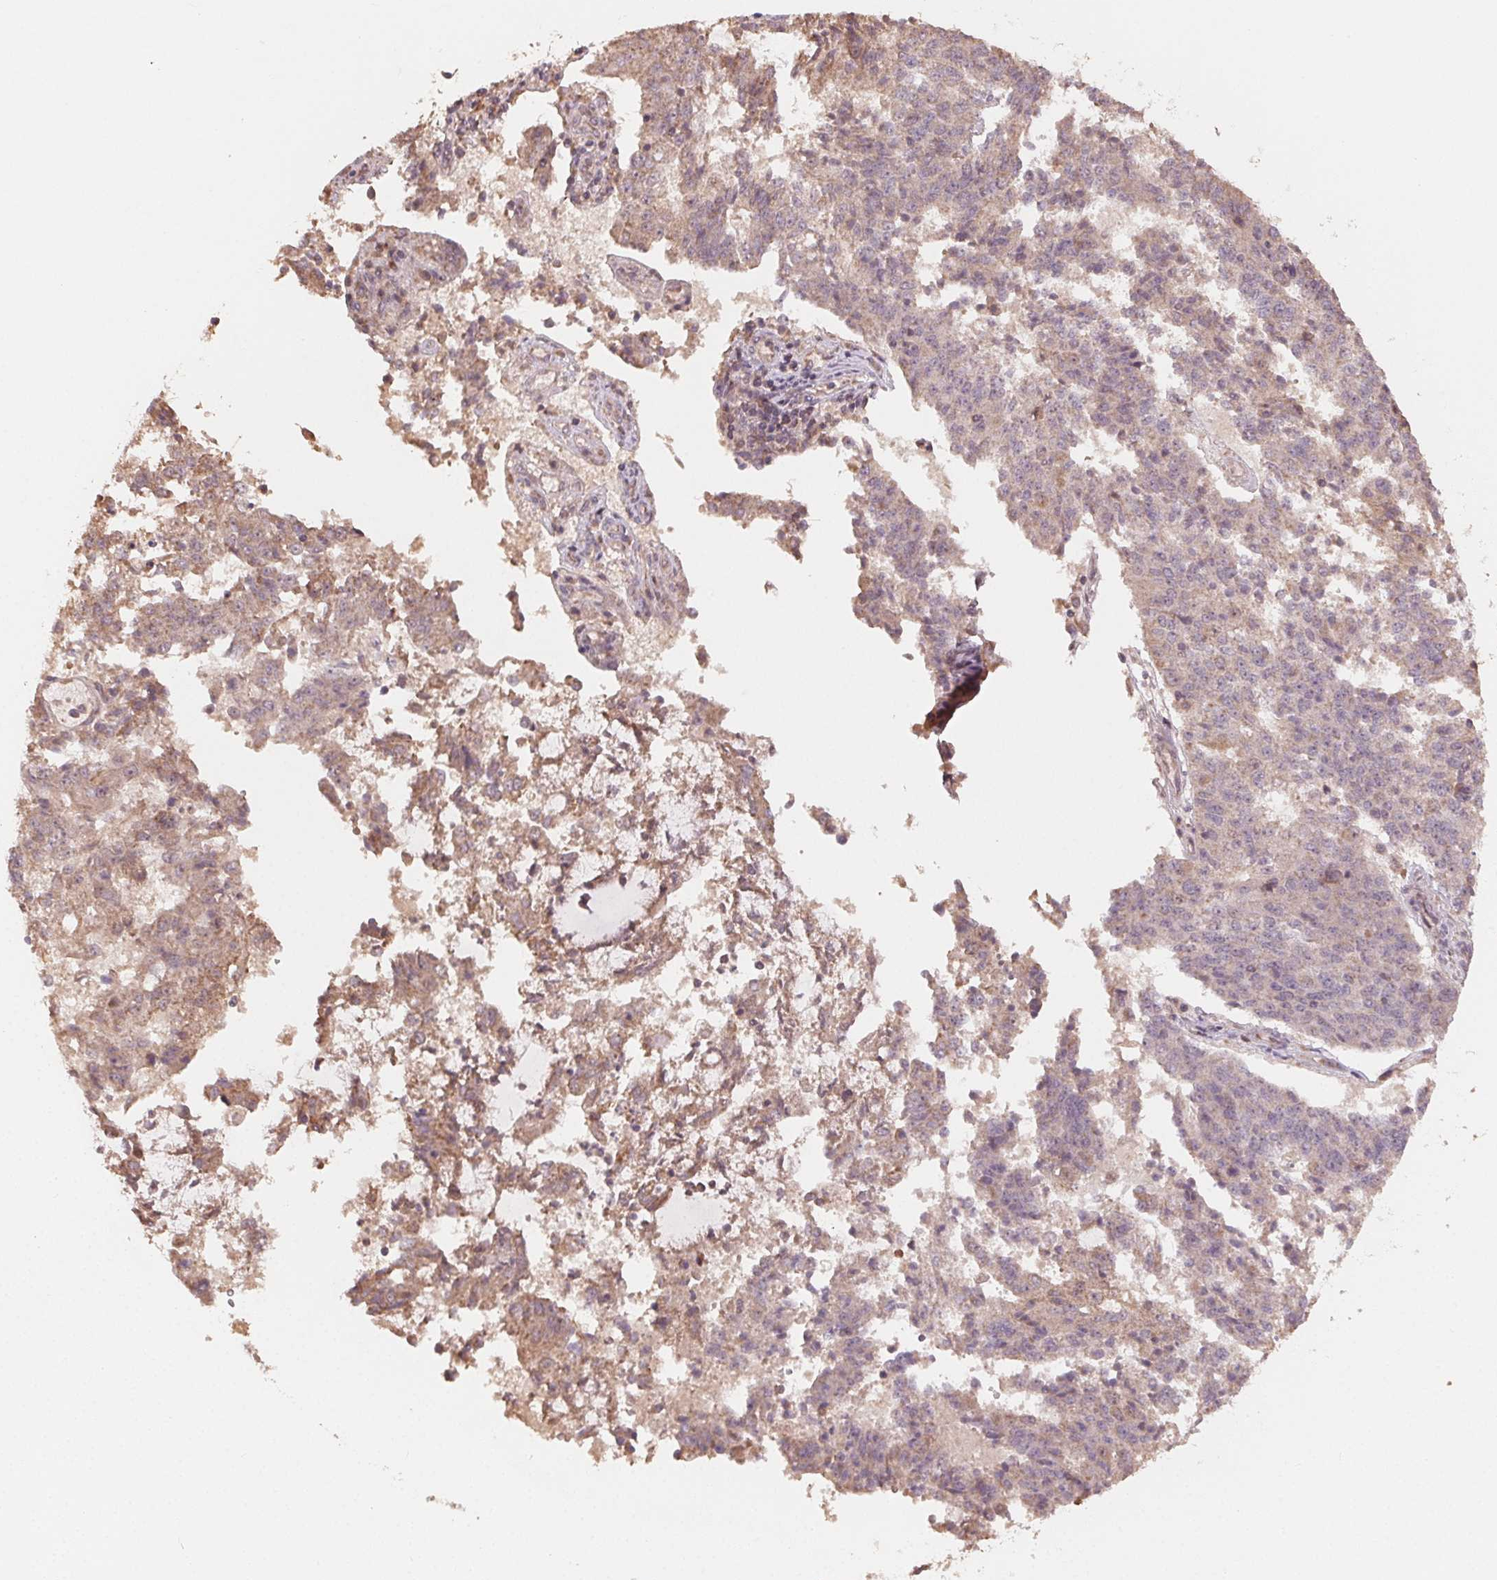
{"staining": {"intensity": "weak", "quantity": "25%-75%", "location": "cytoplasmic/membranous"}, "tissue": "endometrial cancer", "cell_type": "Tumor cells", "image_type": "cancer", "snomed": [{"axis": "morphology", "description": "Adenocarcinoma, NOS"}, {"axis": "topography", "description": "Endometrium"}], "caption": "Endometrial cancer stained with a brown dye reveals weak cytoplasmic/membranous positive expression in about 25%-75% of tumor cells.", "gene": "WBP2", "patient": {"sex": "female", "age": 82}}